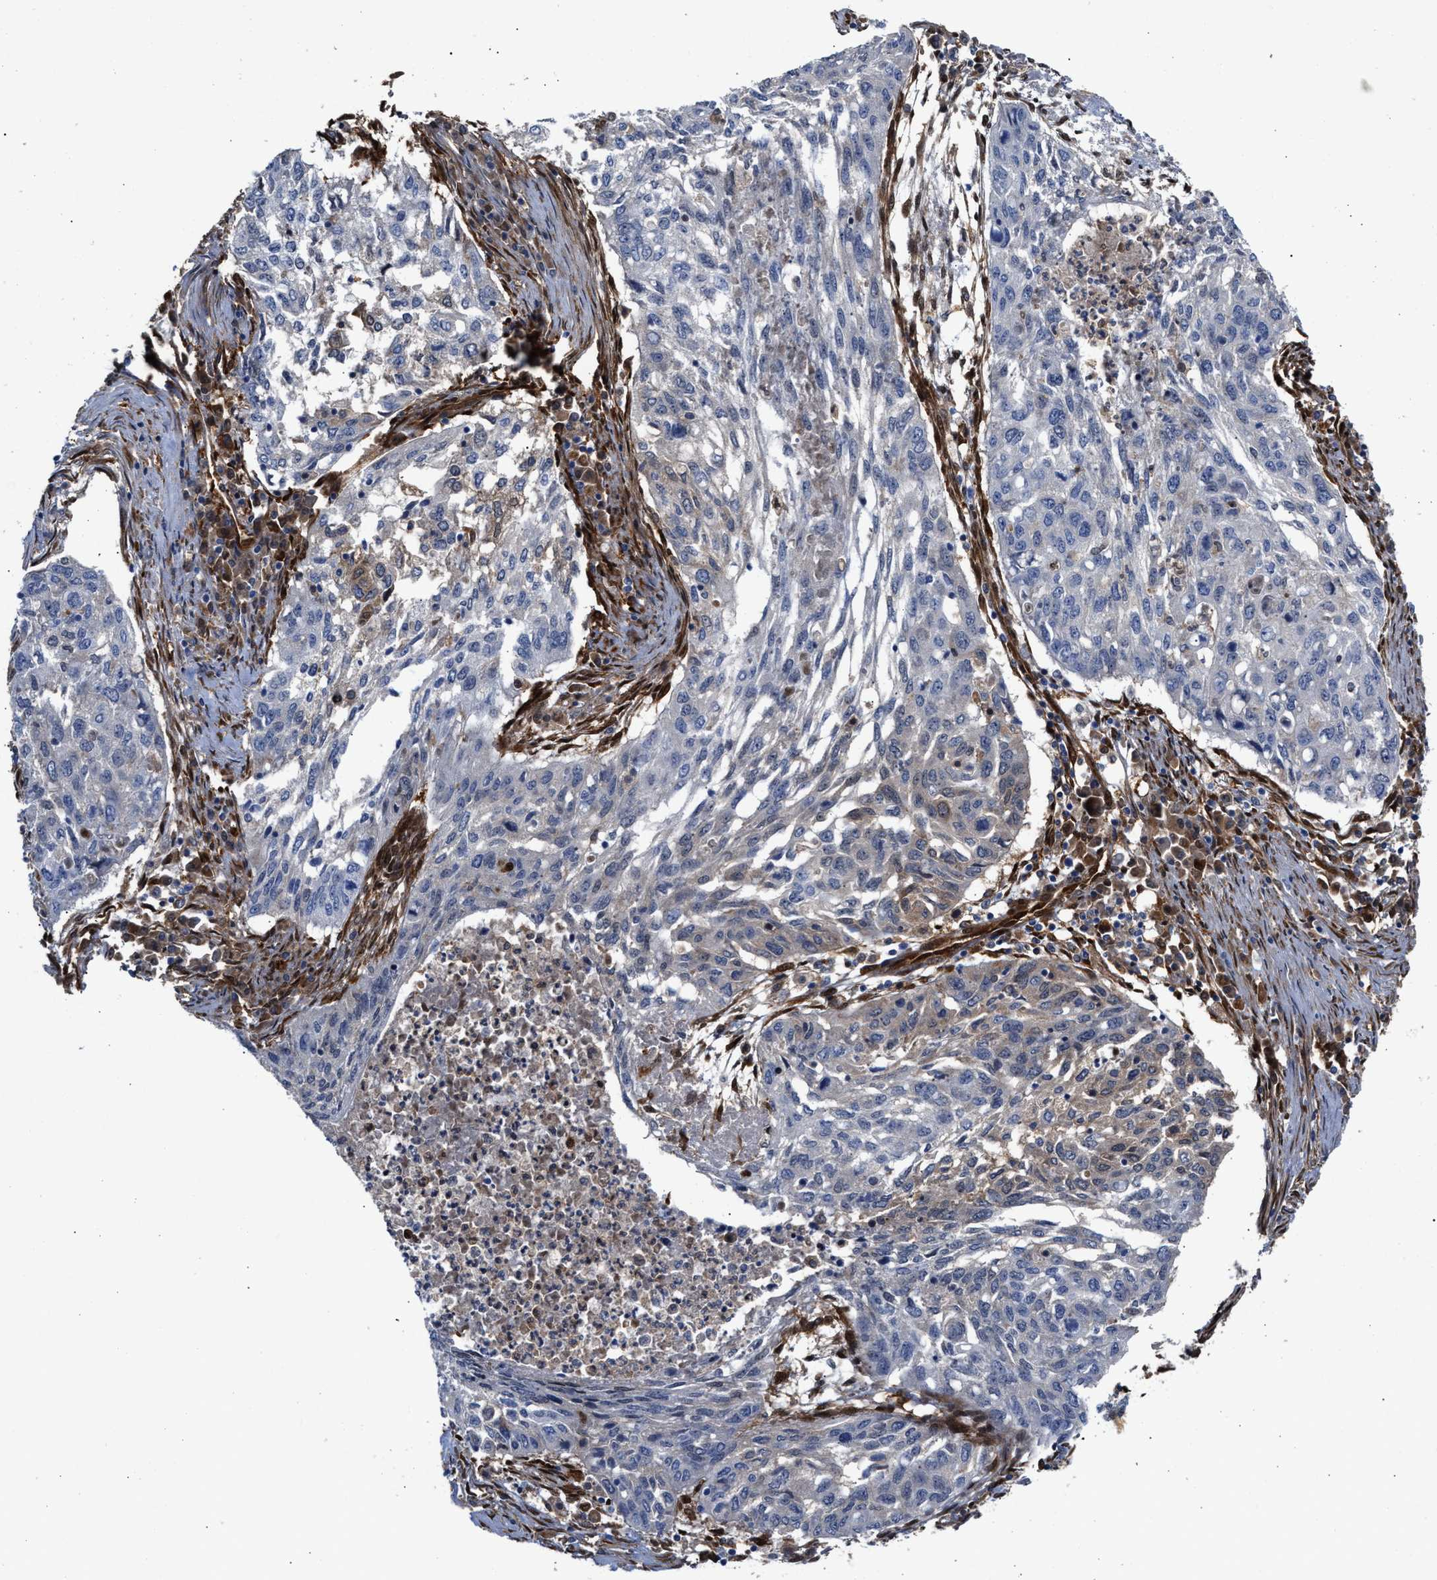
{"staining": {"intensity": "negative", "quantity": "none", "location": "none"}, "tissue": "lung cancer", "cell_type": "Tumor cells", "image_type": "cancer", "snomed": [{"axis": "morphology", "description": "Squamous cell carcinoma, NOS"}, {"axis": "topography", "description": "Lung"}], "caption": "This micrograph is of lung cancer (squamous cell carcinoma) stained with IHC to label a protein in brown with the nuclei are counter-stained blue. There is no expression in tumor cells.", "gene": "TP53I3", "patient": {"sex": "female", "age": 63}}